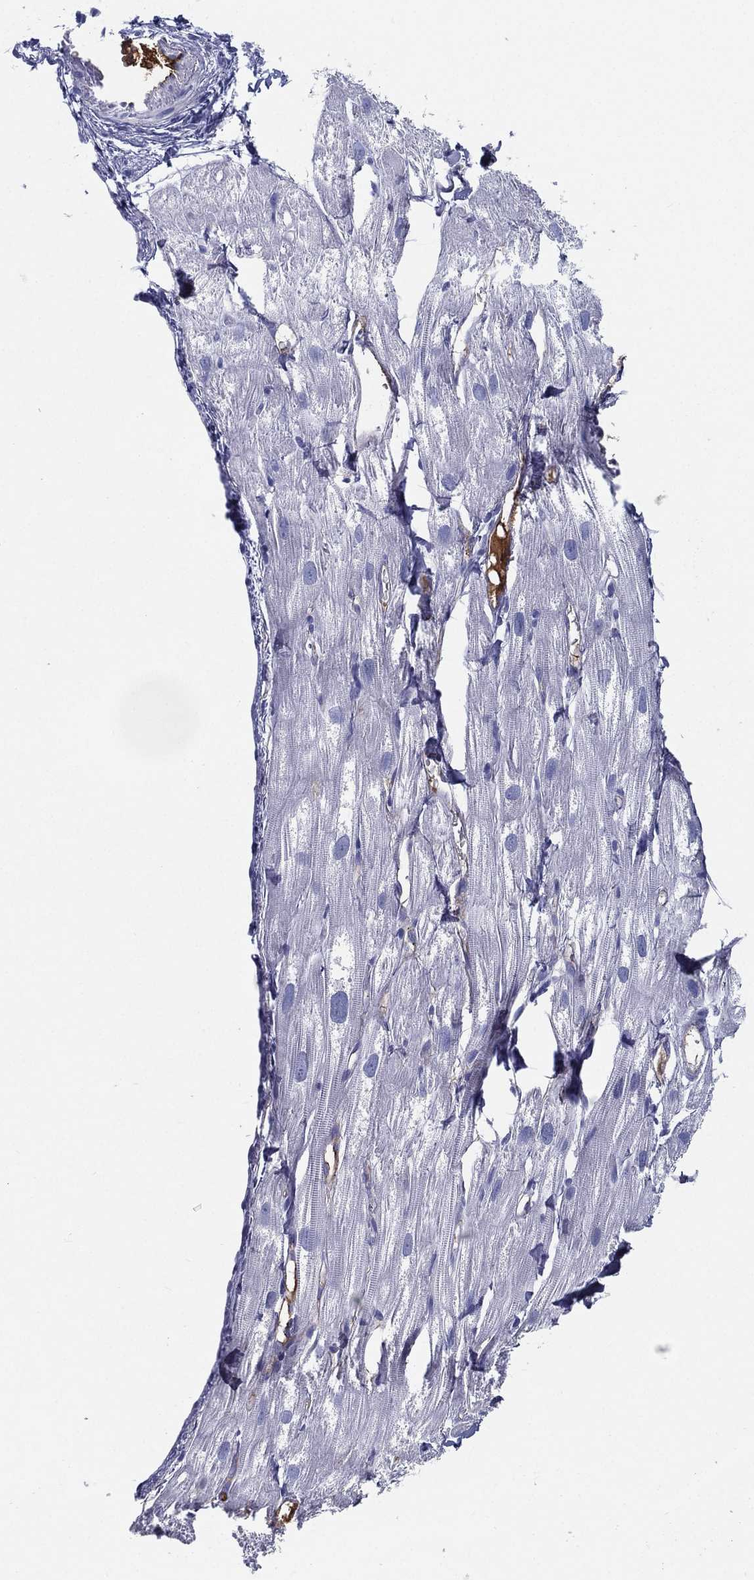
{"staining": {"intensity": "negative", "quantity": "none", "location": "none"}, "tissue": "heart muscle", "cell_type": "Cardiomyocytes", "image_type": "normal", "snomed": [{"axis": "morphology", "description": "Normal tissue, NOS"}, {"axis": "topography", "description": "Heart"}], "caption": "A high-resolution histopathology image shows immunohistochemistry (IHC) staining of unremarkable heart muscle, which demonstrates no significant staining in cardiomyocytes.", "gene": "IFNB1", "patient": {"sex": "male", "age": 58}}